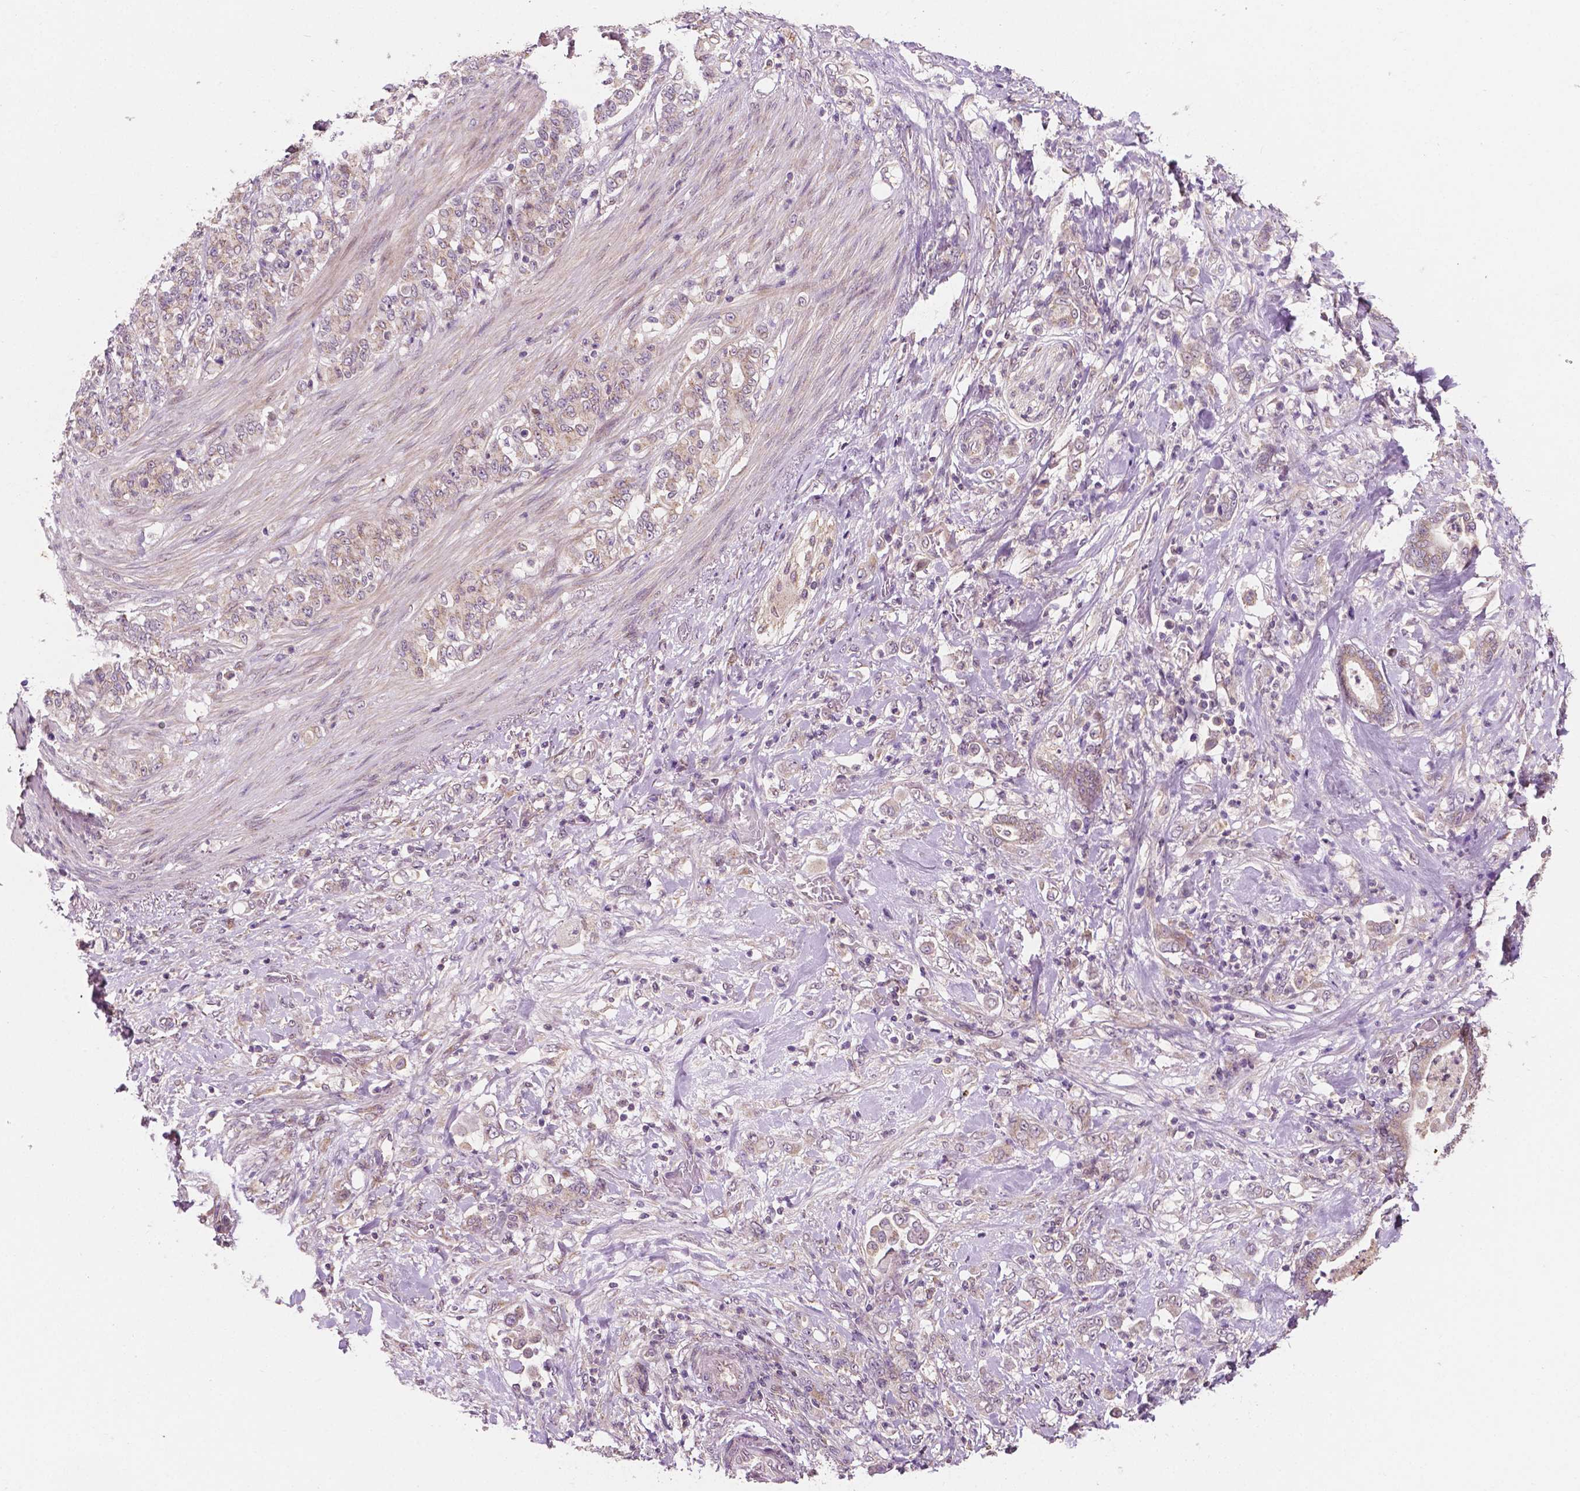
{"staining": {"intensity": "weak", "quantity": "25%-75%", "location": "cytoplasmic/membranous"}, "tissue": "stomach cancer", "cell_type": "Tumor cells", "image_type": "cancer", "snomed": [{"axis": "morphology", "description": "Adenocarcinoma, NOS"}, {"axis": "topography", "description": "Stomach"}], "caption": "A micrograph showing weak cytoplasmic/membranous positivity in approximately 25%-75% of tumor cells in stomach adenocarcinoma, as visualized by brown immunohistochemical staining.", "gene": "EBAG9", "patient": {"sex": "female", "age": 79}}